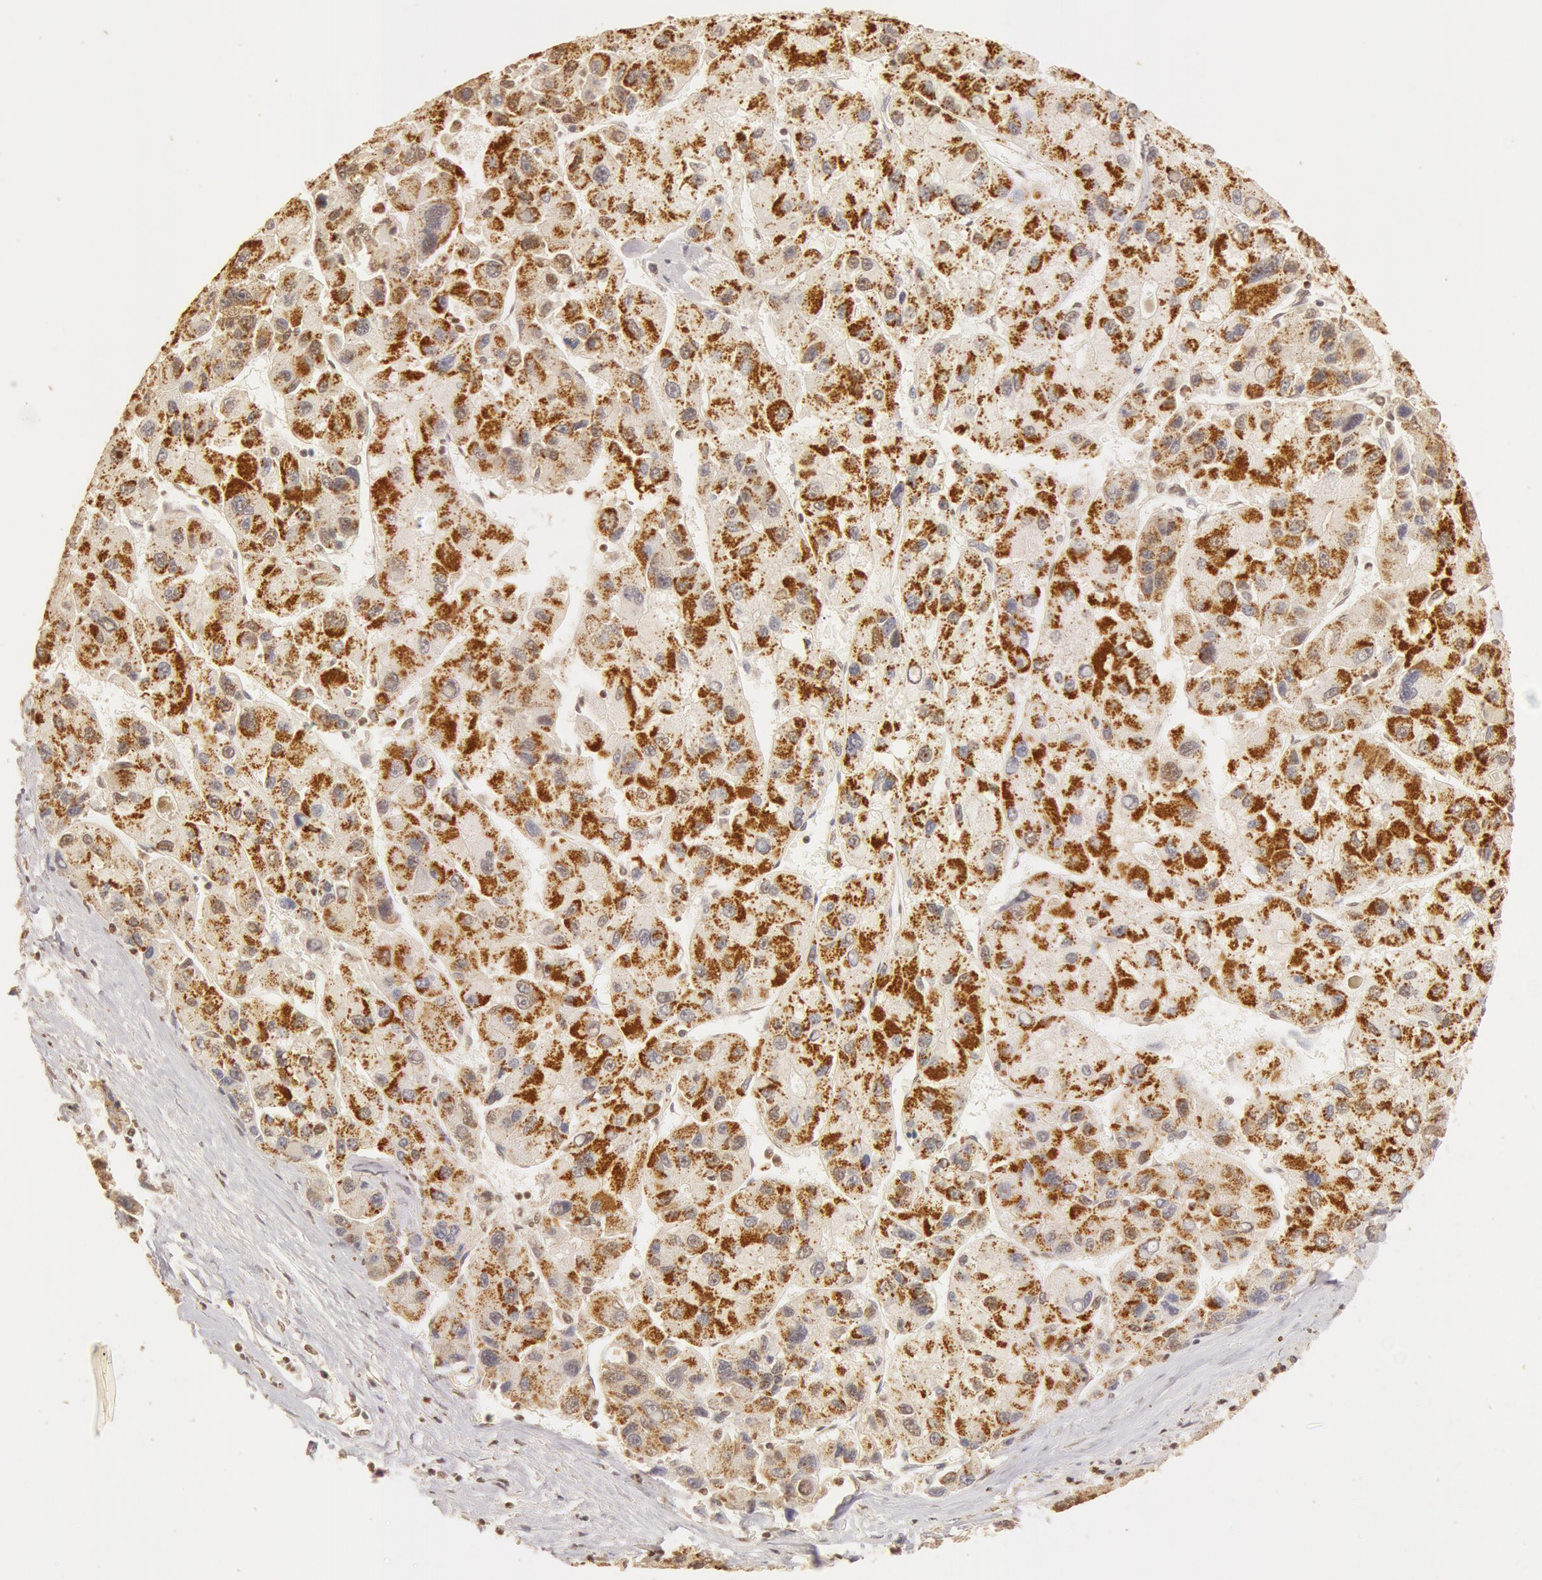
{"staining": {"intensity": "strong", "quantity": ">75%", "location": "cytoplasmic/membranous,nuclear"}, "tissue": "liver cancer", "cell_type": "Tumor cells", "image_type": "cancer", "snomed": [{"axis": "morphology", "description": "Carcinoma, Hepatocellular, NOS"}, {"axis": "topography", "description": "Liver"}], "caption": "This is an image of IHC staining of liver hepatocellular carcinoma, which shows strong positivity in the cytoplasmic/membranous and nuclear of tumor cells.", "gene": "SNRNP70", "patient": {"sex": "male", "age": 64}}